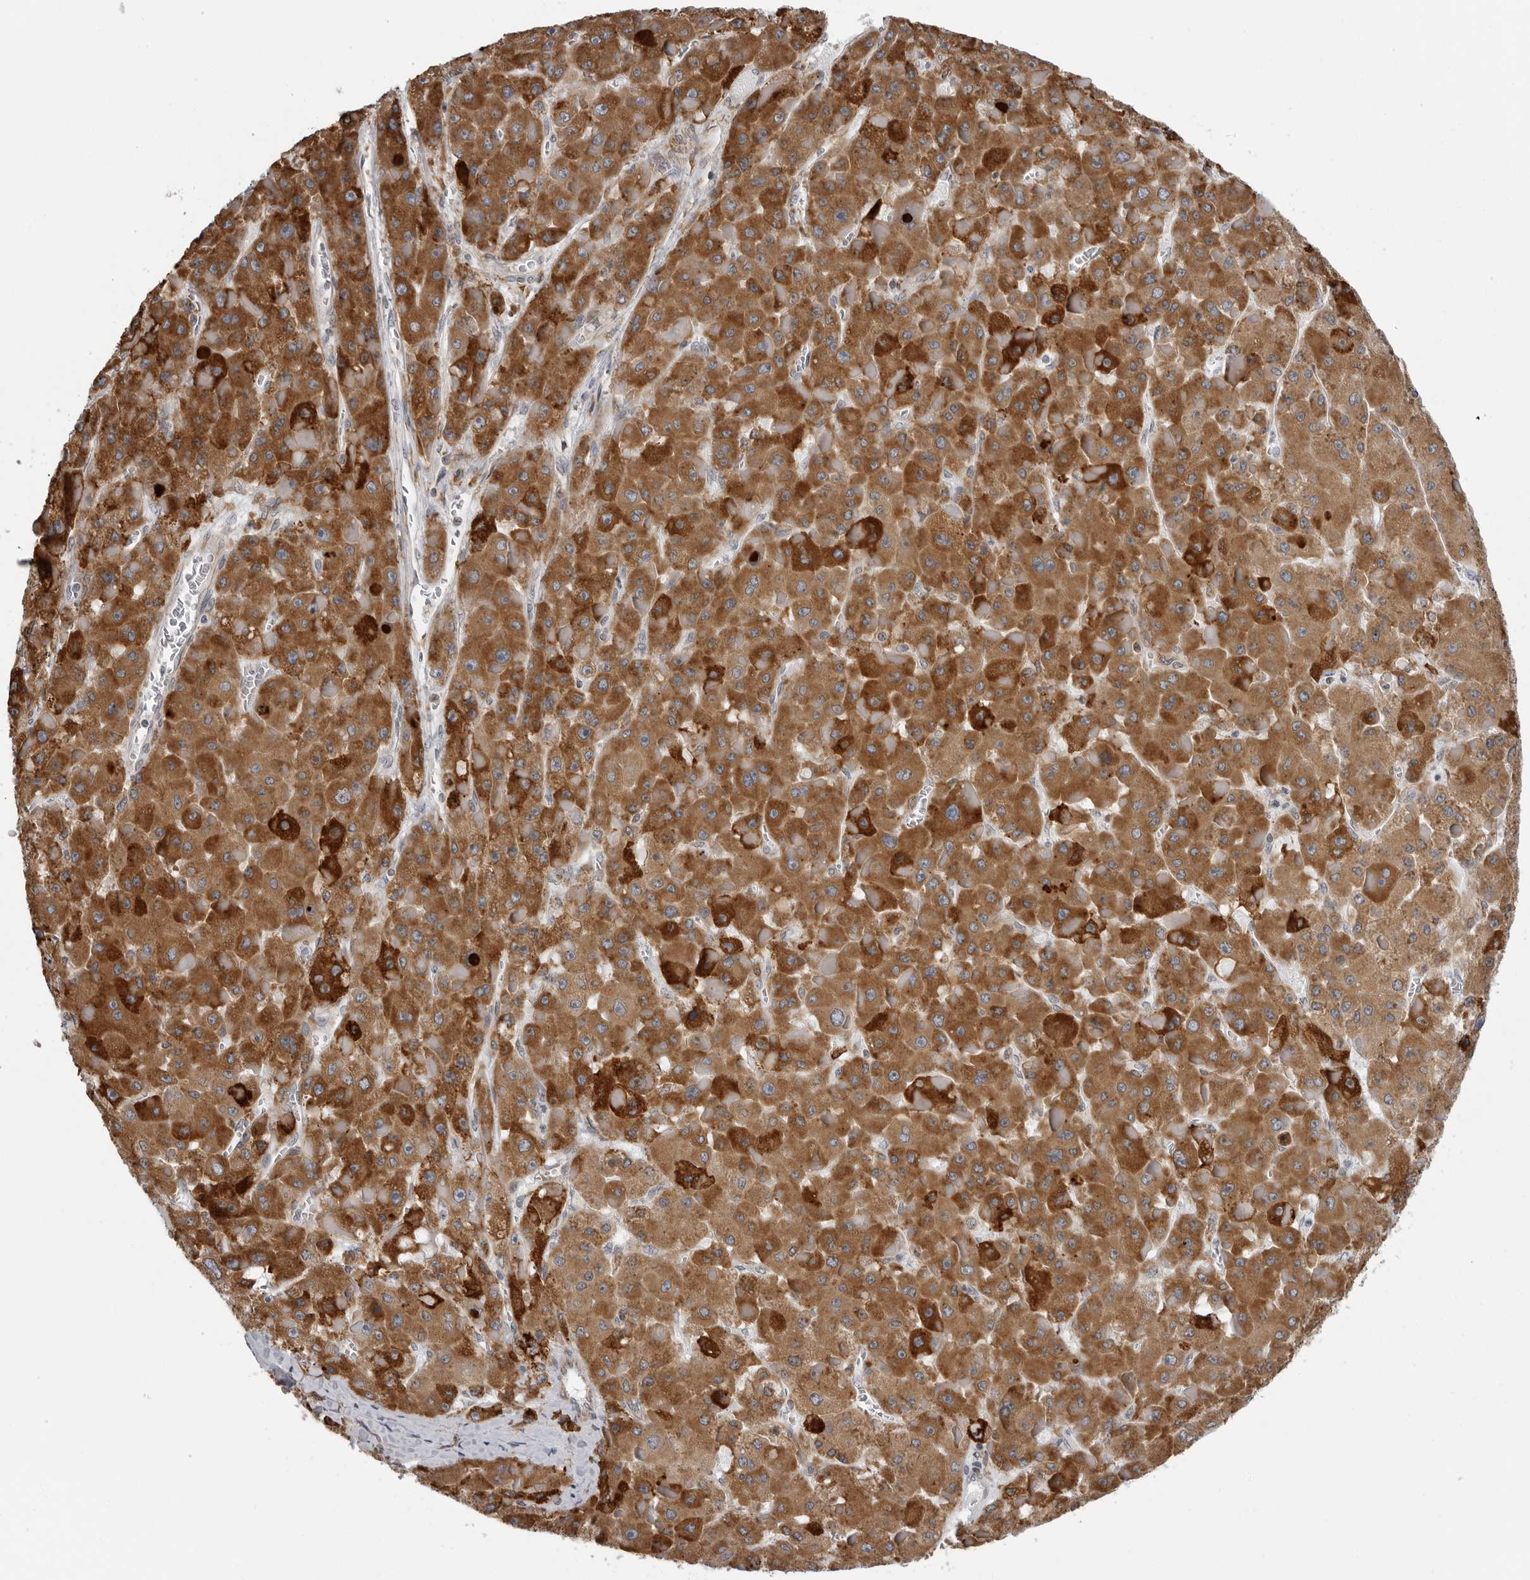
{"staining": {"intensity": "strong", "quantity": ">75%", "location": "cytoplasmic/membranous"}, "tissue": "liver cancer", "cell_type": "Tumor cells", "image_type": "cancer", "snomed": [{"axis": "morphology", "description": "Carcinoma, Hepatocellular, NOS"}, {"axis": "topography", "description": "Liver"}], "caption": "Immunohistochemistry (IHC) of hepatocellular carcinoma (liver) shows high levels of strong cytoplasmic/membranous expression in approximately >75% of tumor cells.", "gene": "ALPK2", "patient": {"sex": "female", "age": 73}}